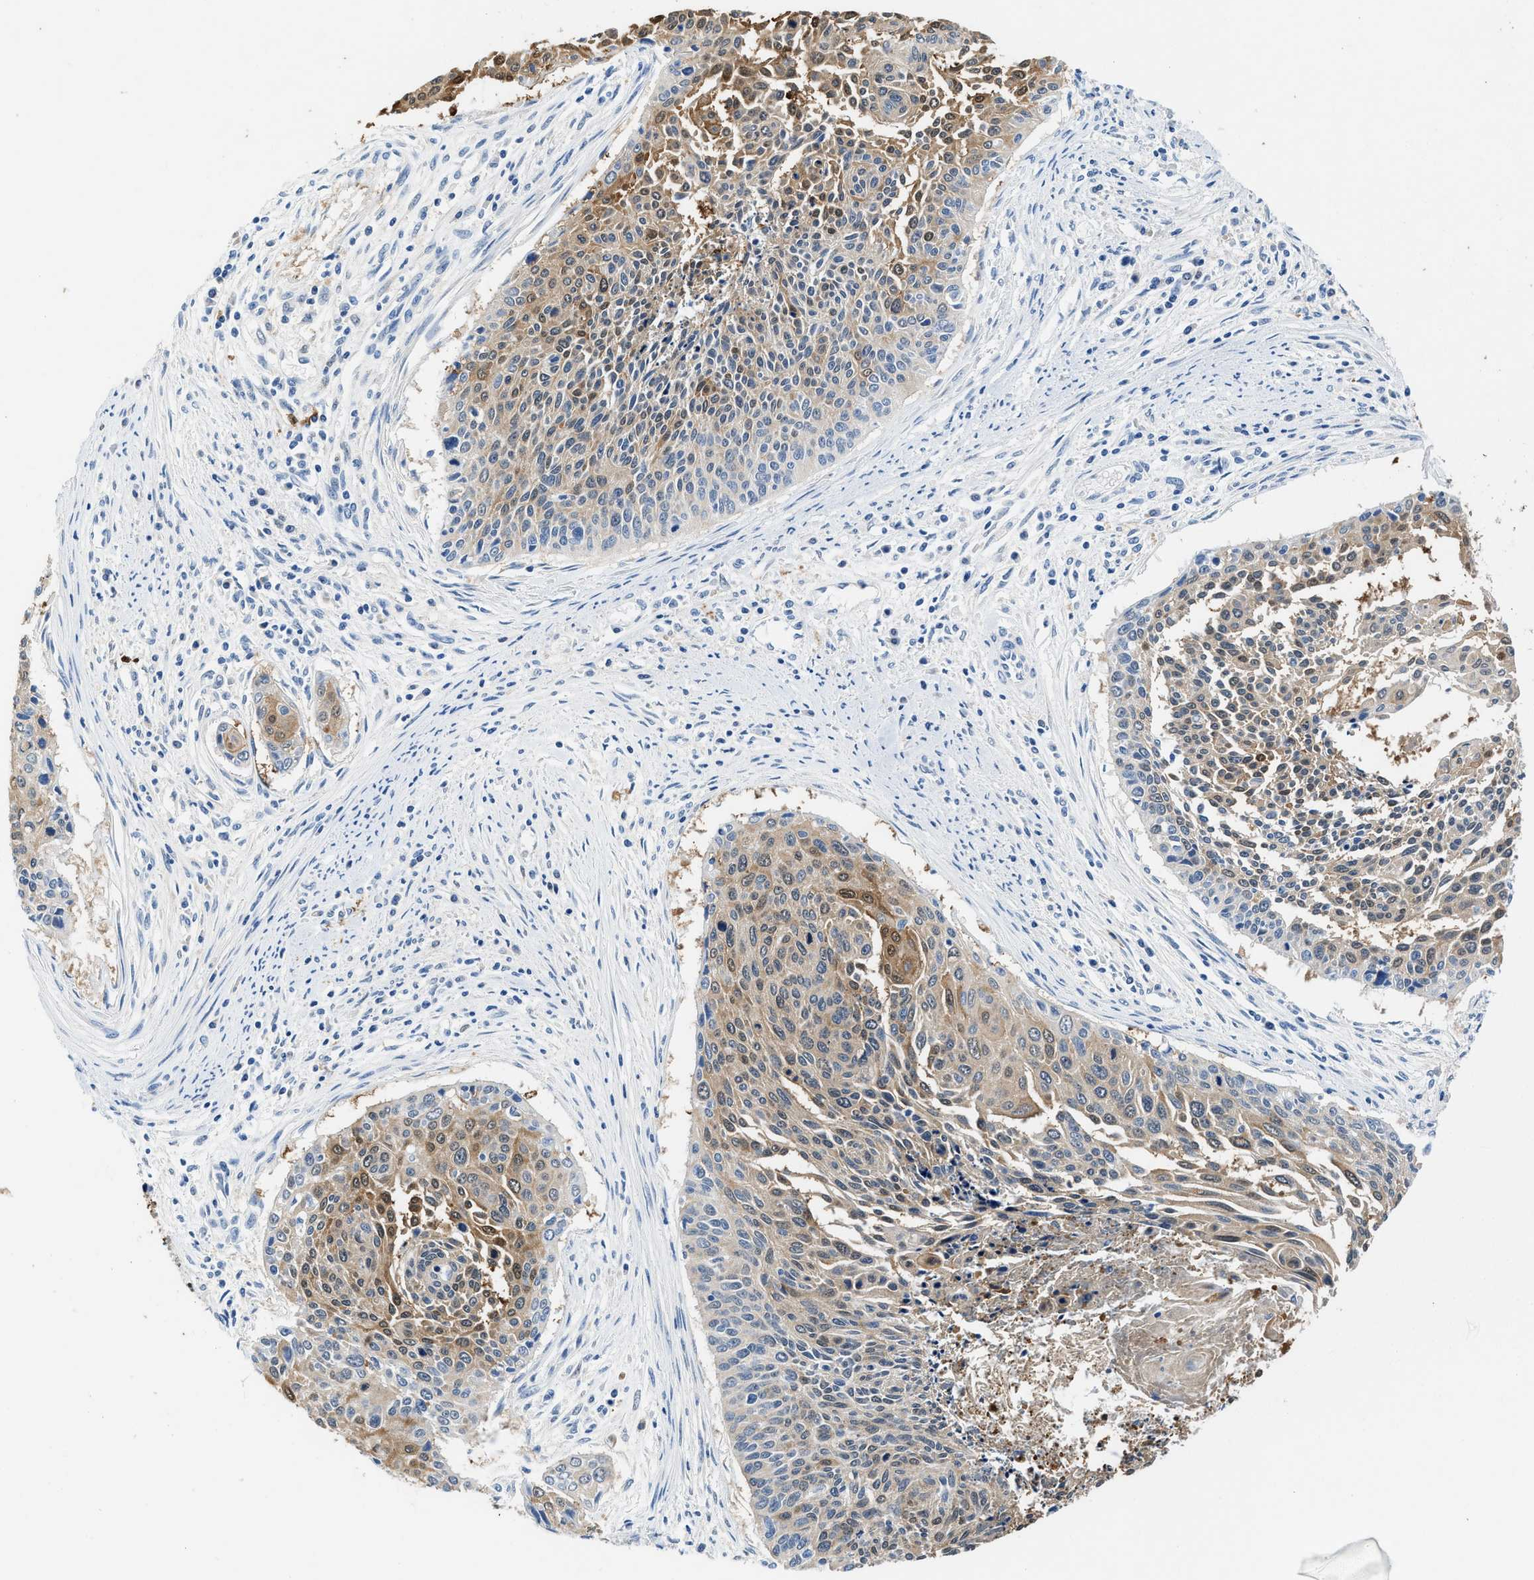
{"staining": {"intensity": "moderate", "quantity": "25%-75%", "location": "cytoplasmic/membranous"}, "tissue": "cervical cancer", "cell_type": "Tumor cells", "image_type": "cancer", "snomed": [{"axis": "morphology", "description": "Squamous cell carcinoma, NOS"}, {"axis": "topography", "description": "Cervix"}], "caption": "Immunohistochemistry of cervical squamous cell carcinoma exhibits medium levels of moderate cytoplasmic/membranous staining in approximately 25%-75% of tumor cells.", "gene": "FADS6", "patient": {"sex": "female", "age": 55}}